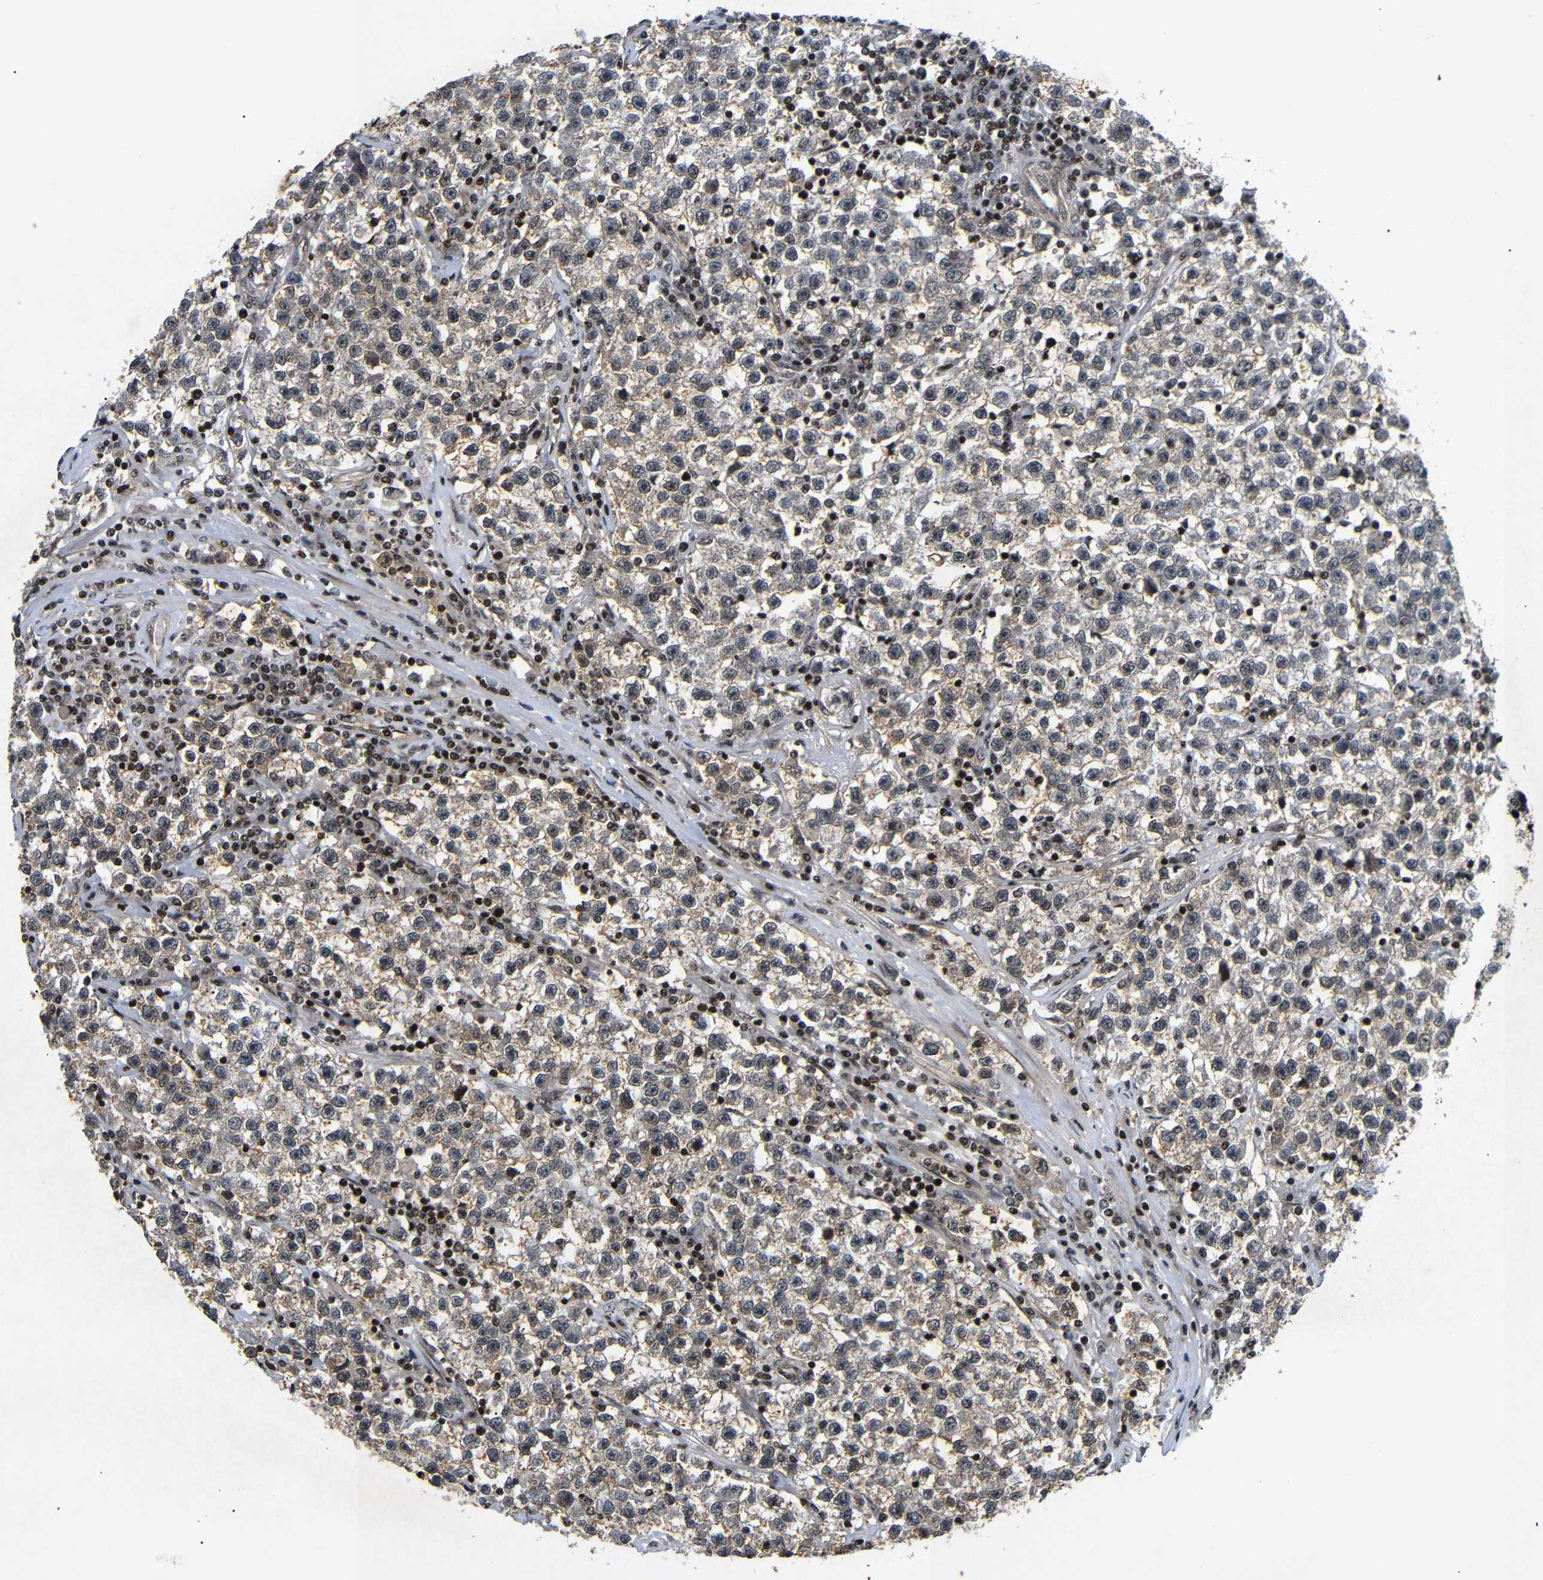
{"staining": {"intensity": "weak", "quantity": "<25%", "location": "cytoplasmic/membranous"}, "tissue": "testis cancer", "cell_type": "Tumor cells", "image_type": "cancer", "snomed": [{"axis": "morphology", "description": "Seminoma, NOS"}, {"axis": "topography", "description": "Testis"}], "caption": "Human testis seminoma stained for a protein using immunohistochemistry reveals no positivity in tumor cells.", "gene": "KIF23", "patient": {"sex": "male", "age": 22}}